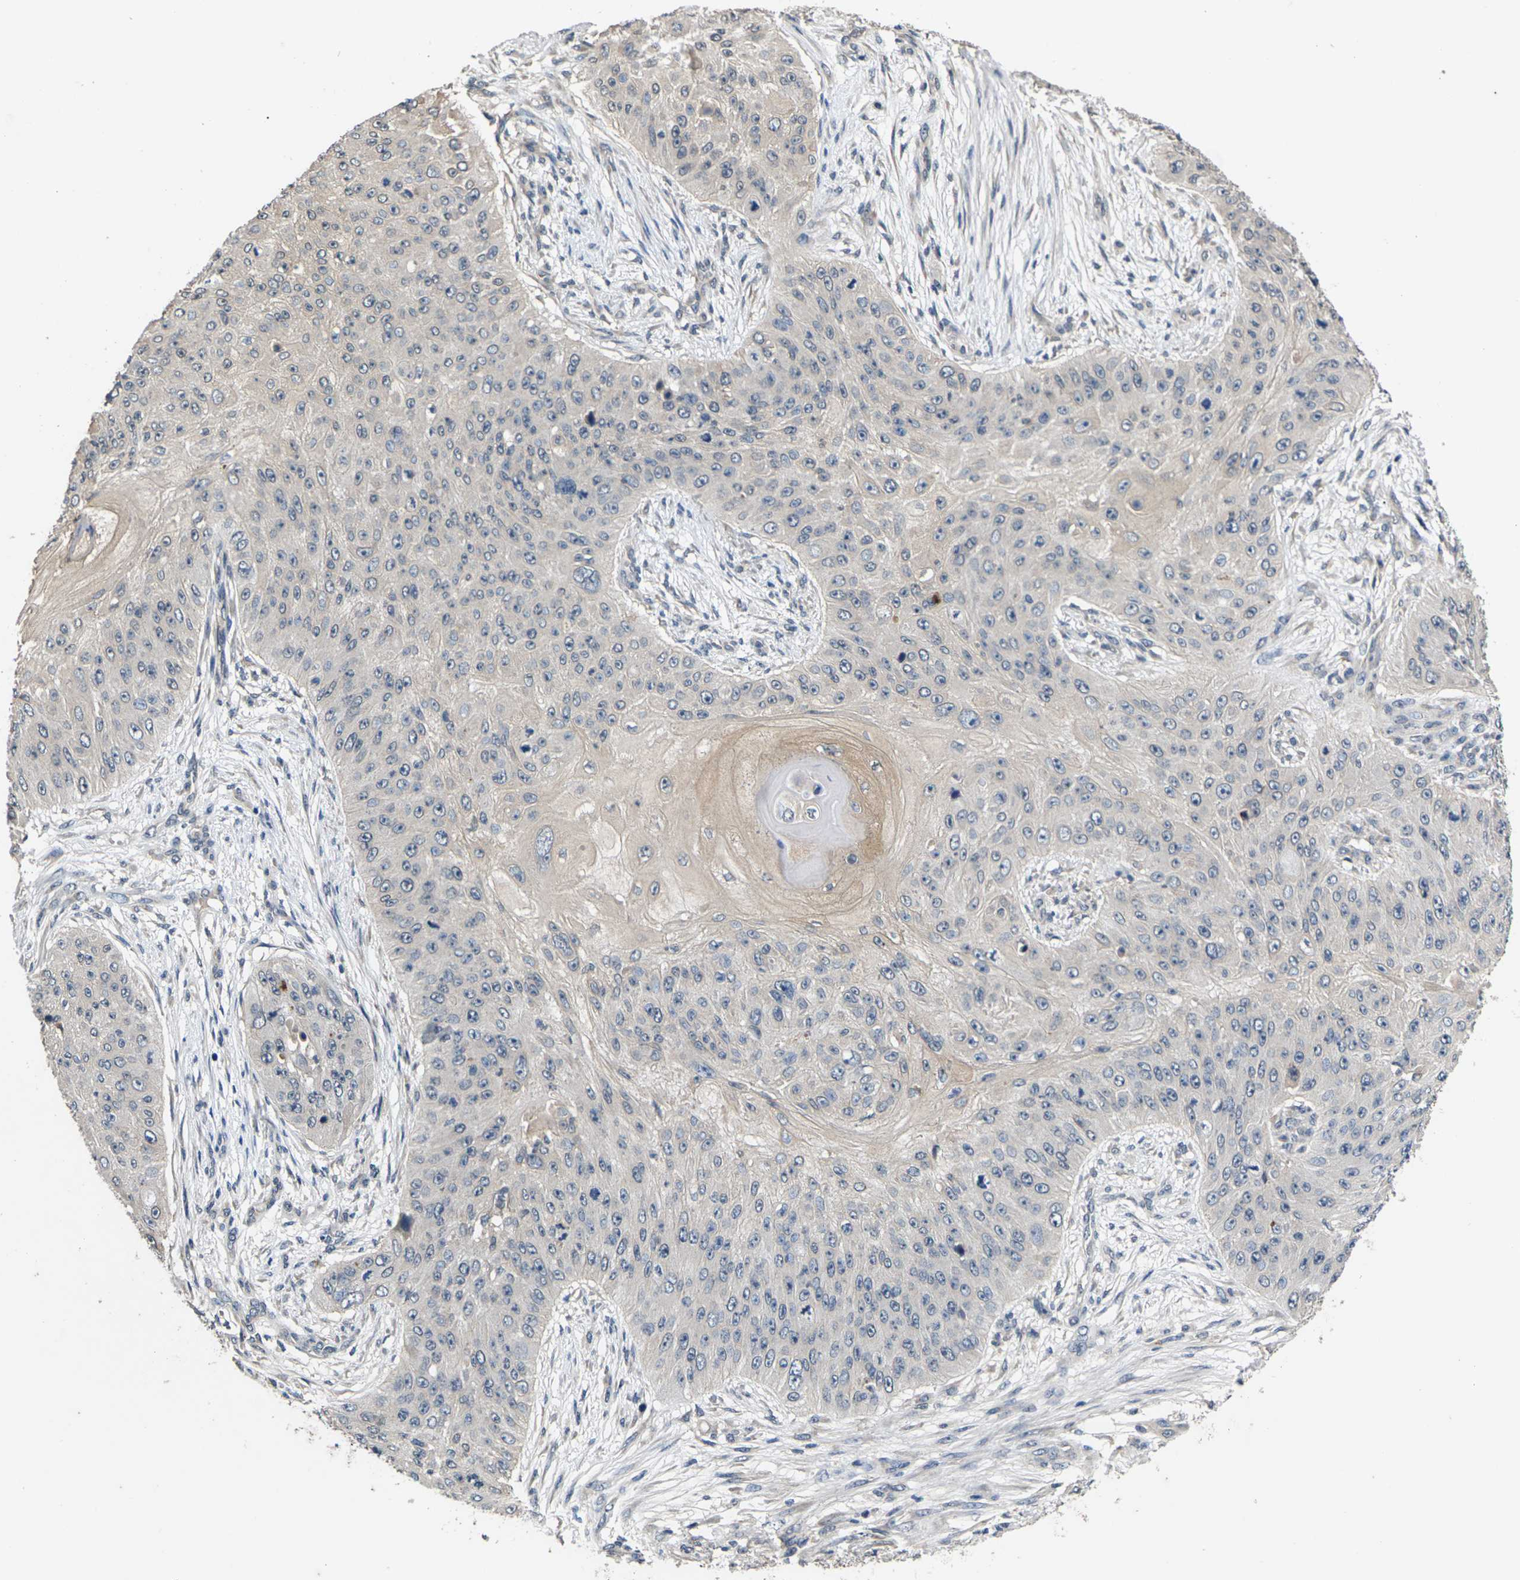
{"staining": {"intensity": "weak", "quantity": "<25%", "location": "cytoplasmic/membranous"}, "tissue": "skin cancer", "cell_type": "Tumor cells", "image_type": "cancer", "snomed": [{"axis": "morphology", "description": "Squamous cell carcinoma, NOS"}, {"axis": "topography", "description": "Skin"}], "caption": "This is a image of immunohistochemistry (IHC) staining of skin cancer, which shows no staining in tumor cells. (DAB IHC visualized using brightfield microscopy, high magnification).", "gene": "SLC2A2", "patient": {"sex": "female", "age": 80}}